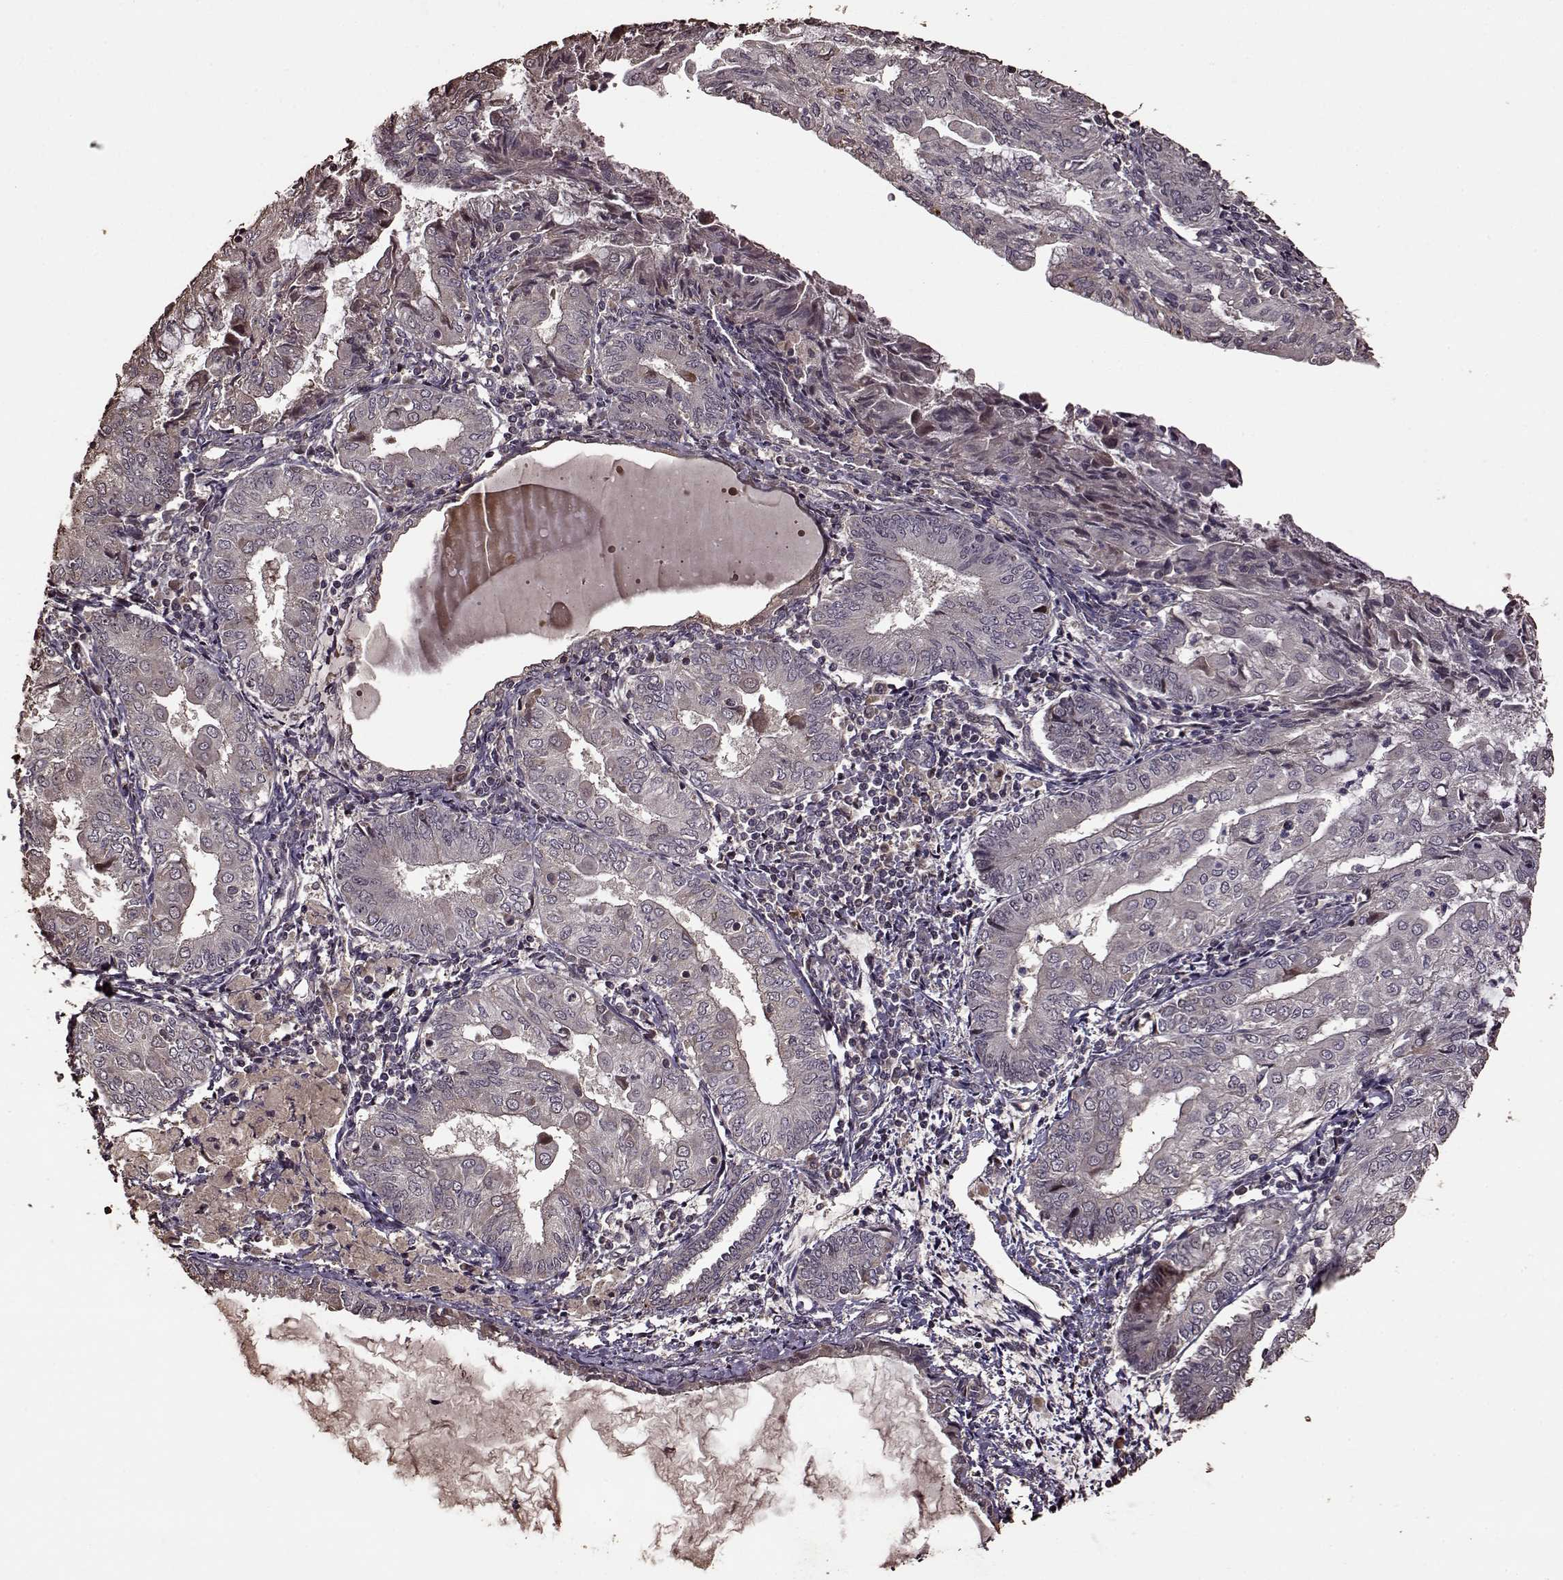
{"staining": {"intensity": "negative", "quantity": "none", "location": "none"}, "tissue": "endometrial cancer", "cell_type": "Tumor cells", "image_type": "cancer", "snomed": [{"axis": "morphology", "description": "Adenocarcinoma, NOS"}, {"axis": "topography", "description": "Endometrium"}], "caption": "Adenocarcinoma (endometrial) was stained to show a protein in brown. There is no significant staining in tumor cells.", "gene": "FBXW11", "patient": {"sex": "female", "age": 68}}